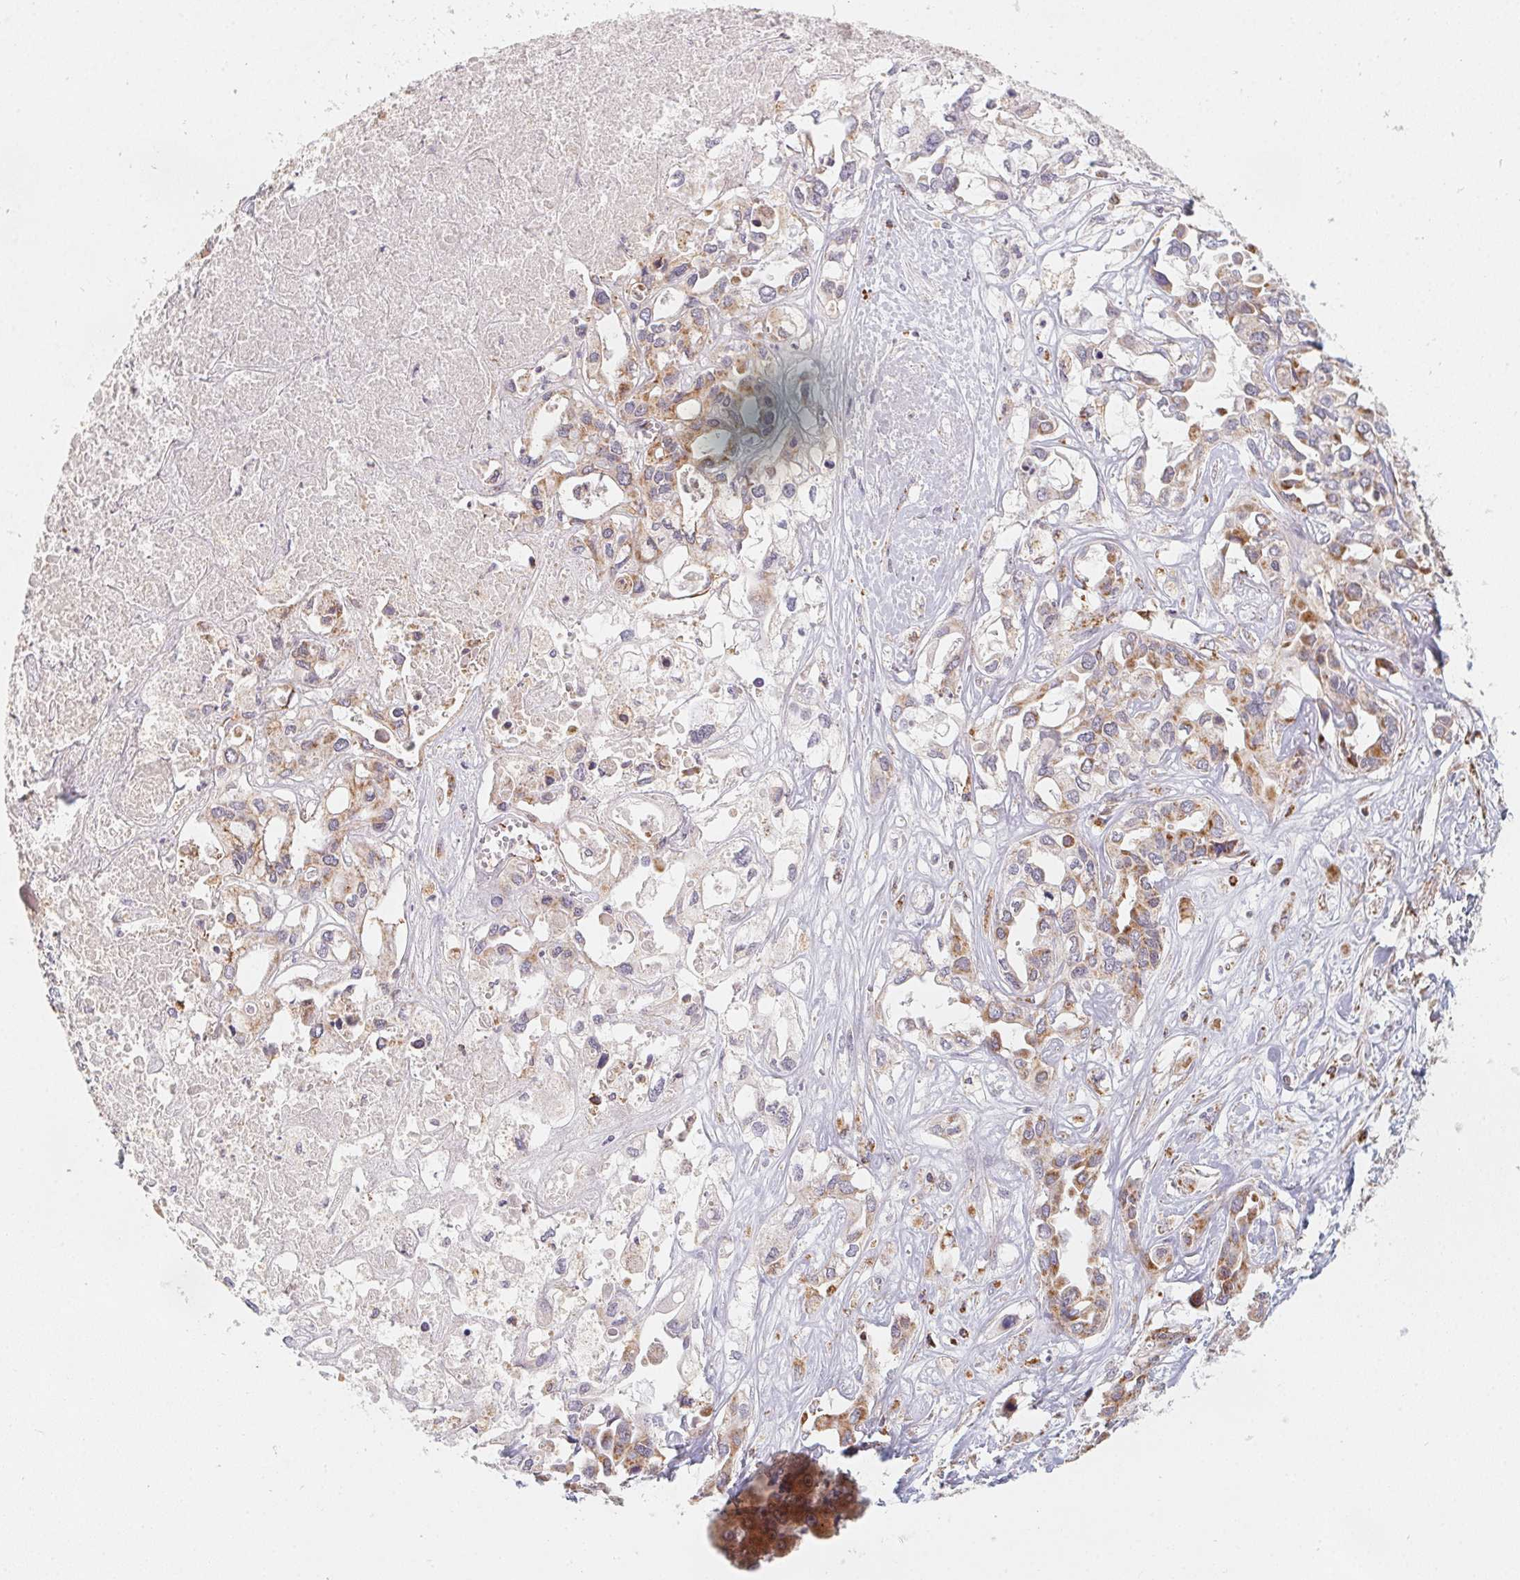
{"staining": {"intensity": "moderate", "quantity": "25%-75%", "location": "cytoplasmic/membranous"}, "tissue": "liver cancer", "cell_type": "Tumor cells", "image_type": "cancer", "snomed": [{"axis": "morphology", "description": "Cholangiocarcinoma"}, {"axis": "topography", "description": "Liver"}], "caption": "An IHC histopathology image of neoplastic tissue is shown. Protein staining in brown highlights moderate cytoplasmic/membranous positivity in cholangiocarcinoma (liver) within tumor cells.", "gene": "NDUFS6", "patient": {"sex": "female", "age": 64}}